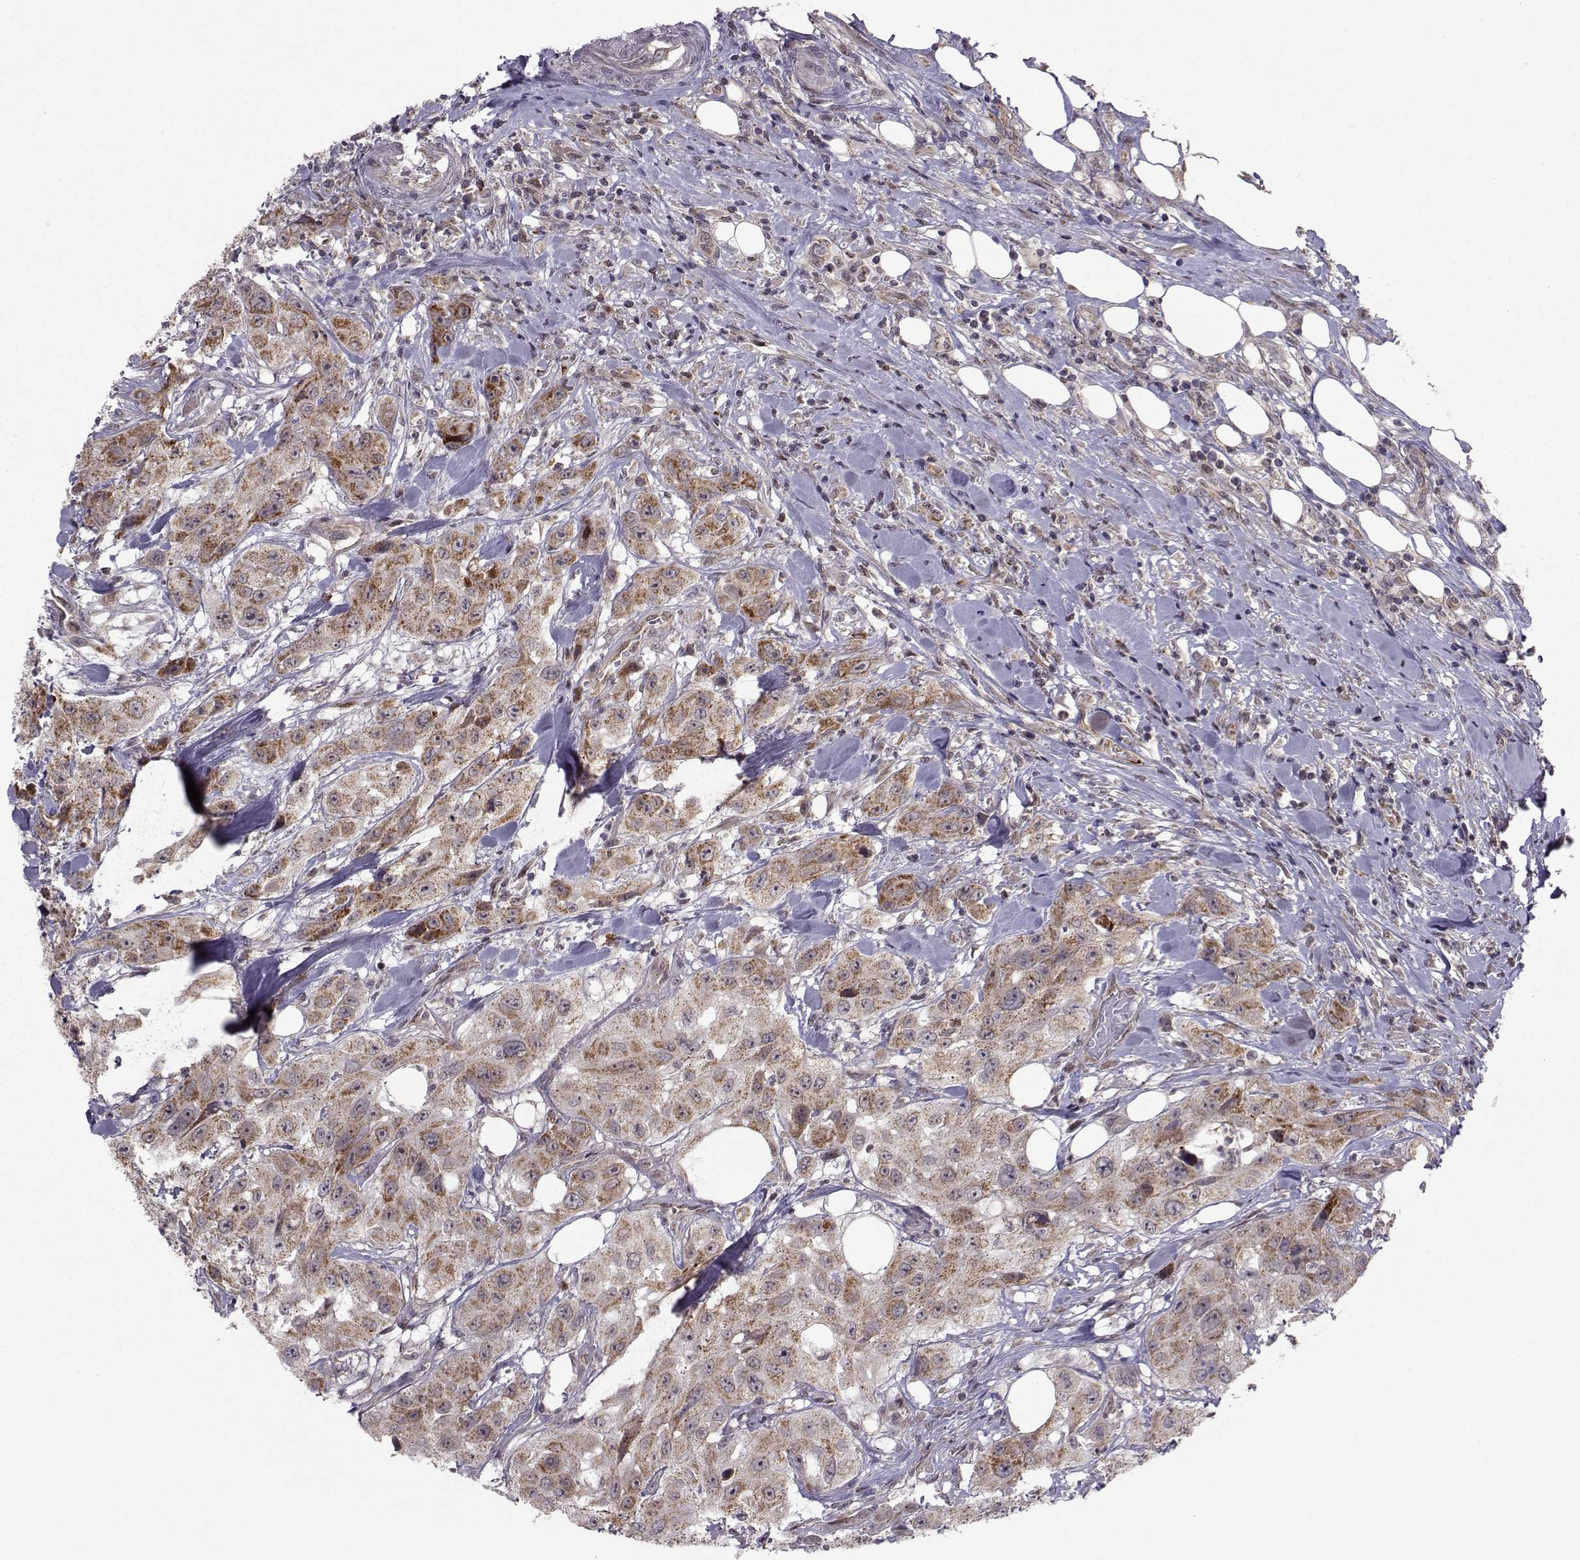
{"staining": {"intensity": "moderate", "quantity": ">75%", "location": "cytoplasmic/membranous"}, "tissue": "urothelial cancer", "cell_type": "Tumor cells", "image_type": "cancer", "snomed": [{"axis": "morphology", "description": "Urothelial carcinoma, High grade"}, {"axis": "topography", "description": "Urinary bladder"}], "caption": "The histopathology image reveals immunohistochemical staining of urothelial cancer. There is moderate cytoplasmic/membranous staining is present in about >75% of tumor cells.", "gene": "NECAB3", "patient": {"sex": "male", "age": 79}}